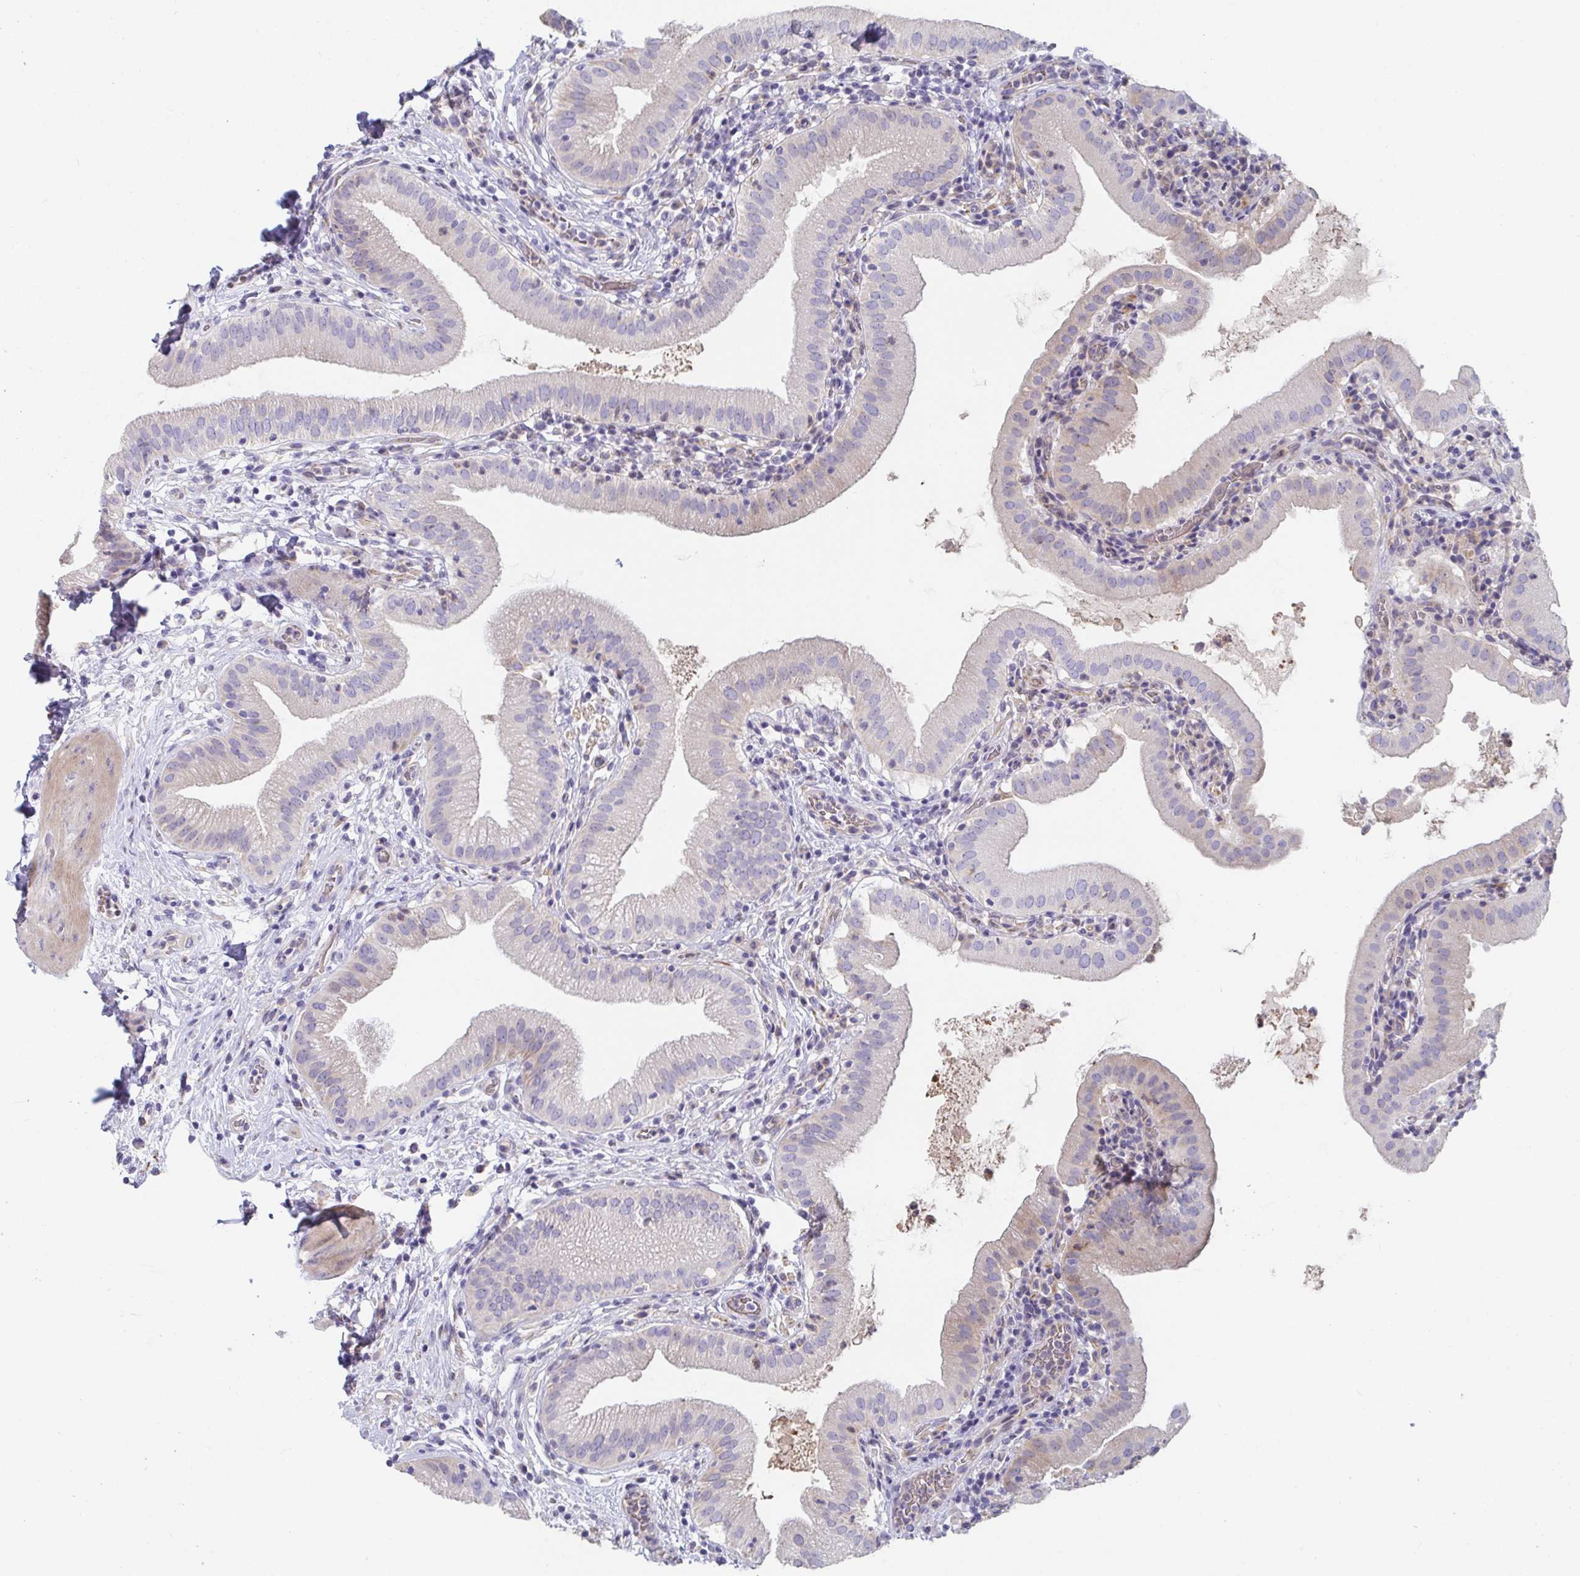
{"staining": {"intensity": "weak", "quantity": "<25%", "location": "cytoplasmic/membranous"}, "tissue": "gallbladder", "cell_type": "Glandular cells", "image_type": "normal", "snomed": [{"axis": "morphology", "description": "Normal tissue, NOS"}, {"axis": "topography", "description": "Gallbladder"}], "caption": "Immunohistochemical staining of unremarkable gallbladder displays no significant expression in glandular cells. (DAB IHC, high magnification).", "gene": "ANO5", "patient": {"sex": "female", "age": 65}}